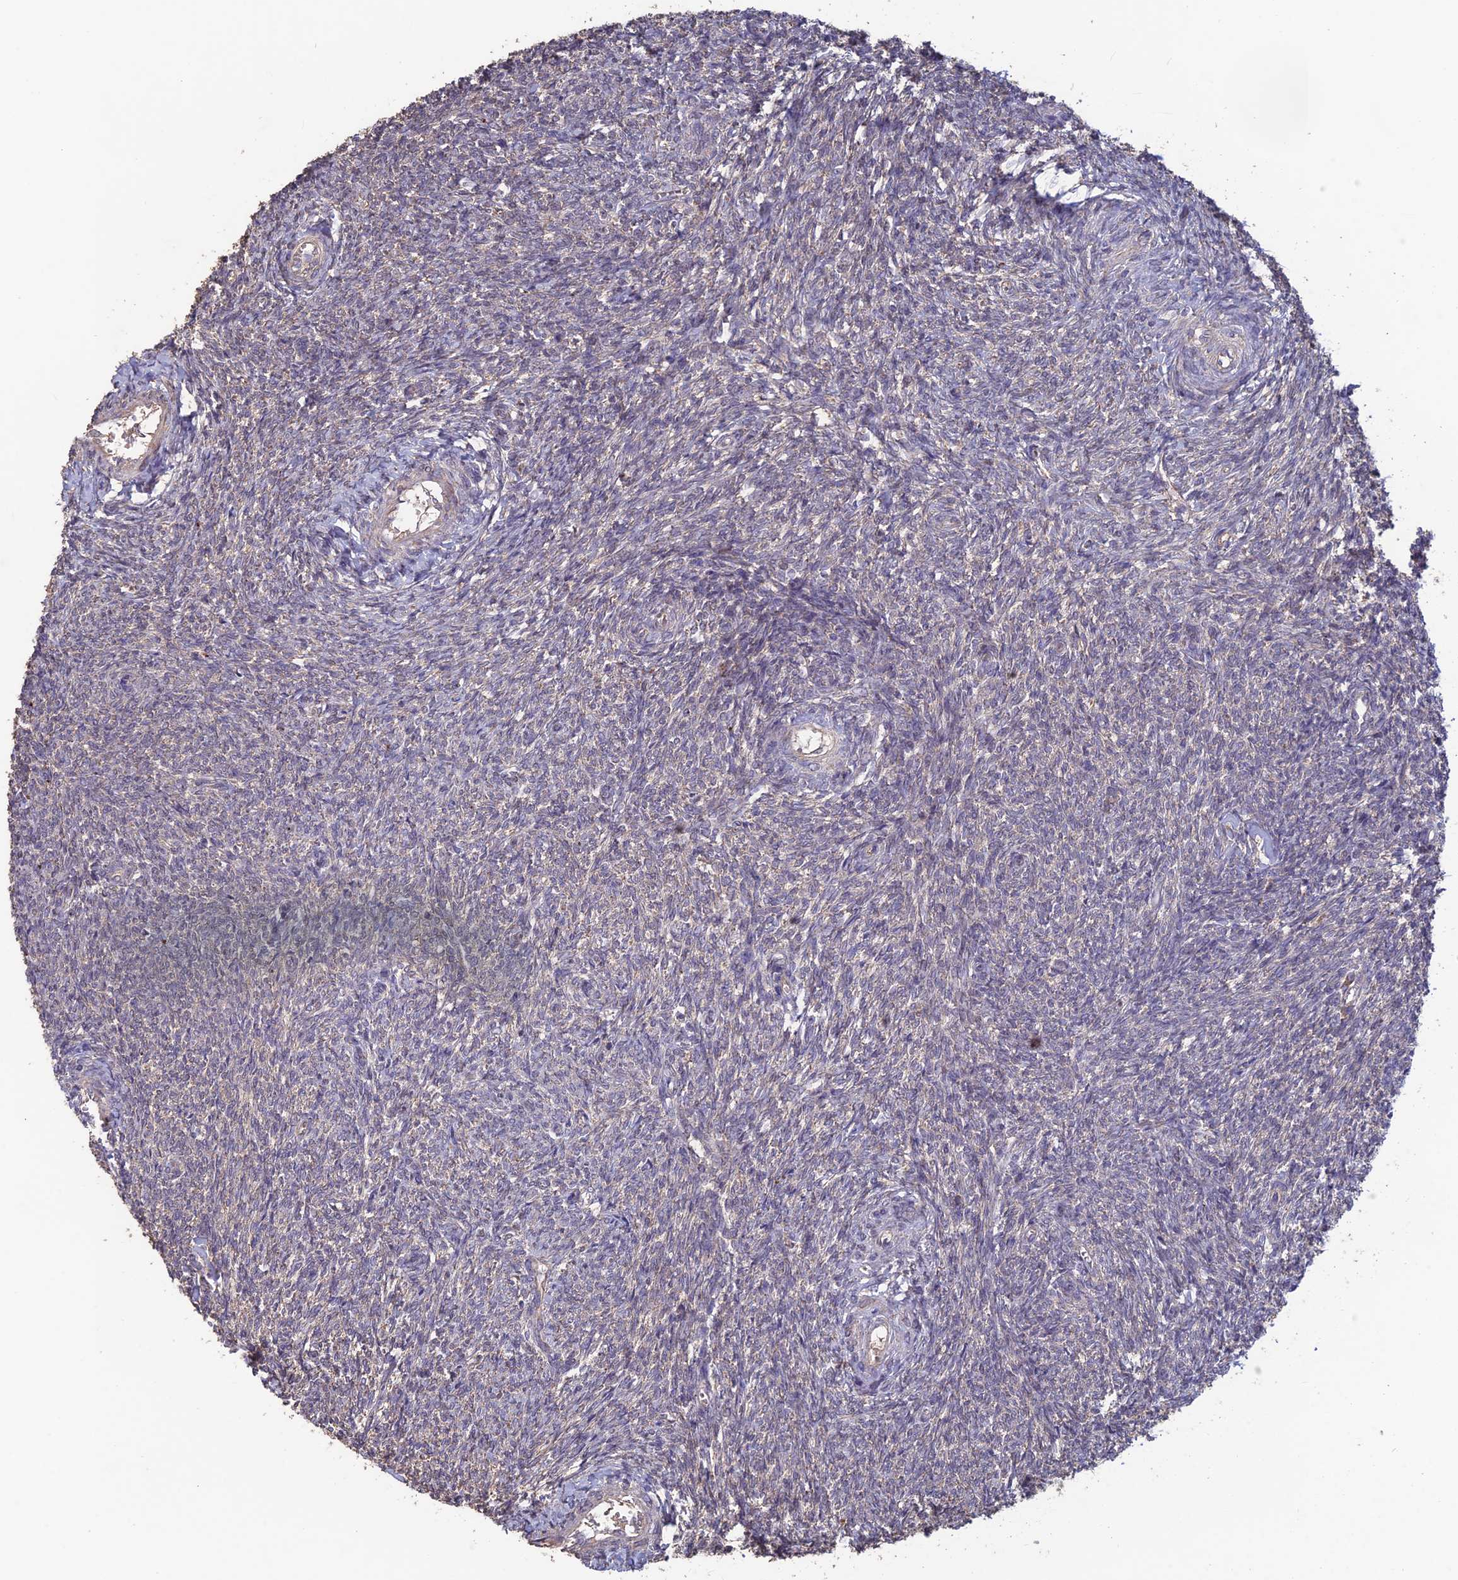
{"staining": {"intensity": "moderate", "quantity": ">75%", "location": "cytoplasmic/membranous"}, "tissue": "ovary", "cell_type": "Follicle cells", "image_type": "normal", "snomed": [{"axis": "morphology", "description": "Normal tissue, NOS"}, {"axis": "topography", "description": "Ovary"}], "caption": "IHC (DAB (3,3'-diaminobenzidine)) staining of normal human ovary shows moderate cytoplasmic/membranous protein staining in approximately >75% of follicle cells. The protein is shown in brown color, while the nuclei are stained blue.", "gene": "SHISA5", "patient": {"sex": "female", "age": 44}}